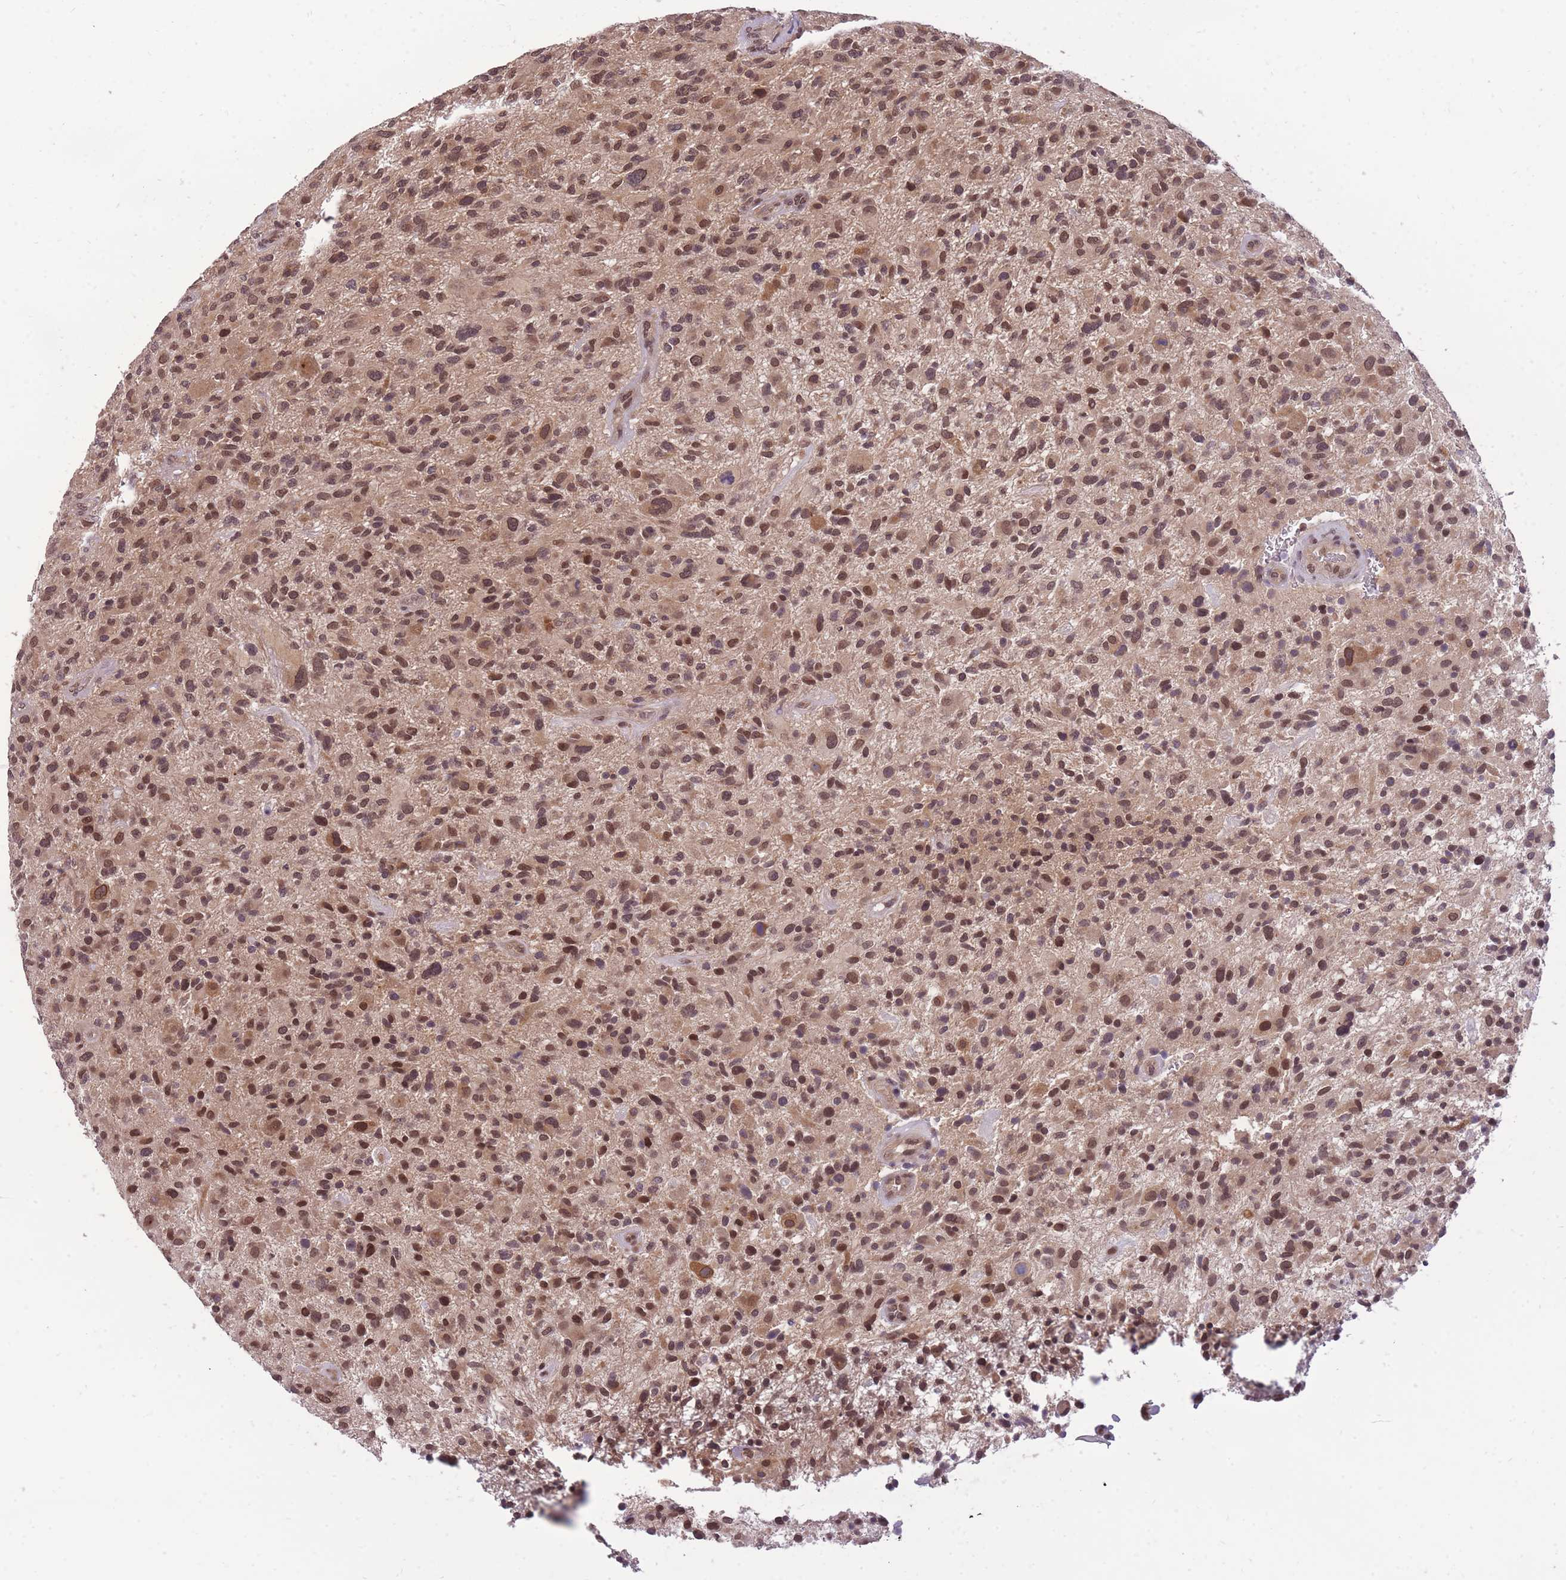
{"staining": {"intensity": "moderate", "quantity": ">75%", "location": "cytoplasmic/membranous,nuclear"}, "tissue": "glioma", "cell_type": "Tumor cells", "image_type": "cancer", "snomed": [{"axis": "morphology", "description": "Glioma, malignant, High grade"}, {"axis": "topography", "description": "Brain"}], "caption": "DAB immunohistochemical staining of human glioma shows moderate cytoplasmic/membranous and nuclear protein expression in approximately >75% of tumor cells. Using DAB (brown) and hematoxylin (blue) stains, captured at high magnification using brightfield microscopy.", "gene": "CDIP1", "patient": {"sex": "male", "age": 47}}